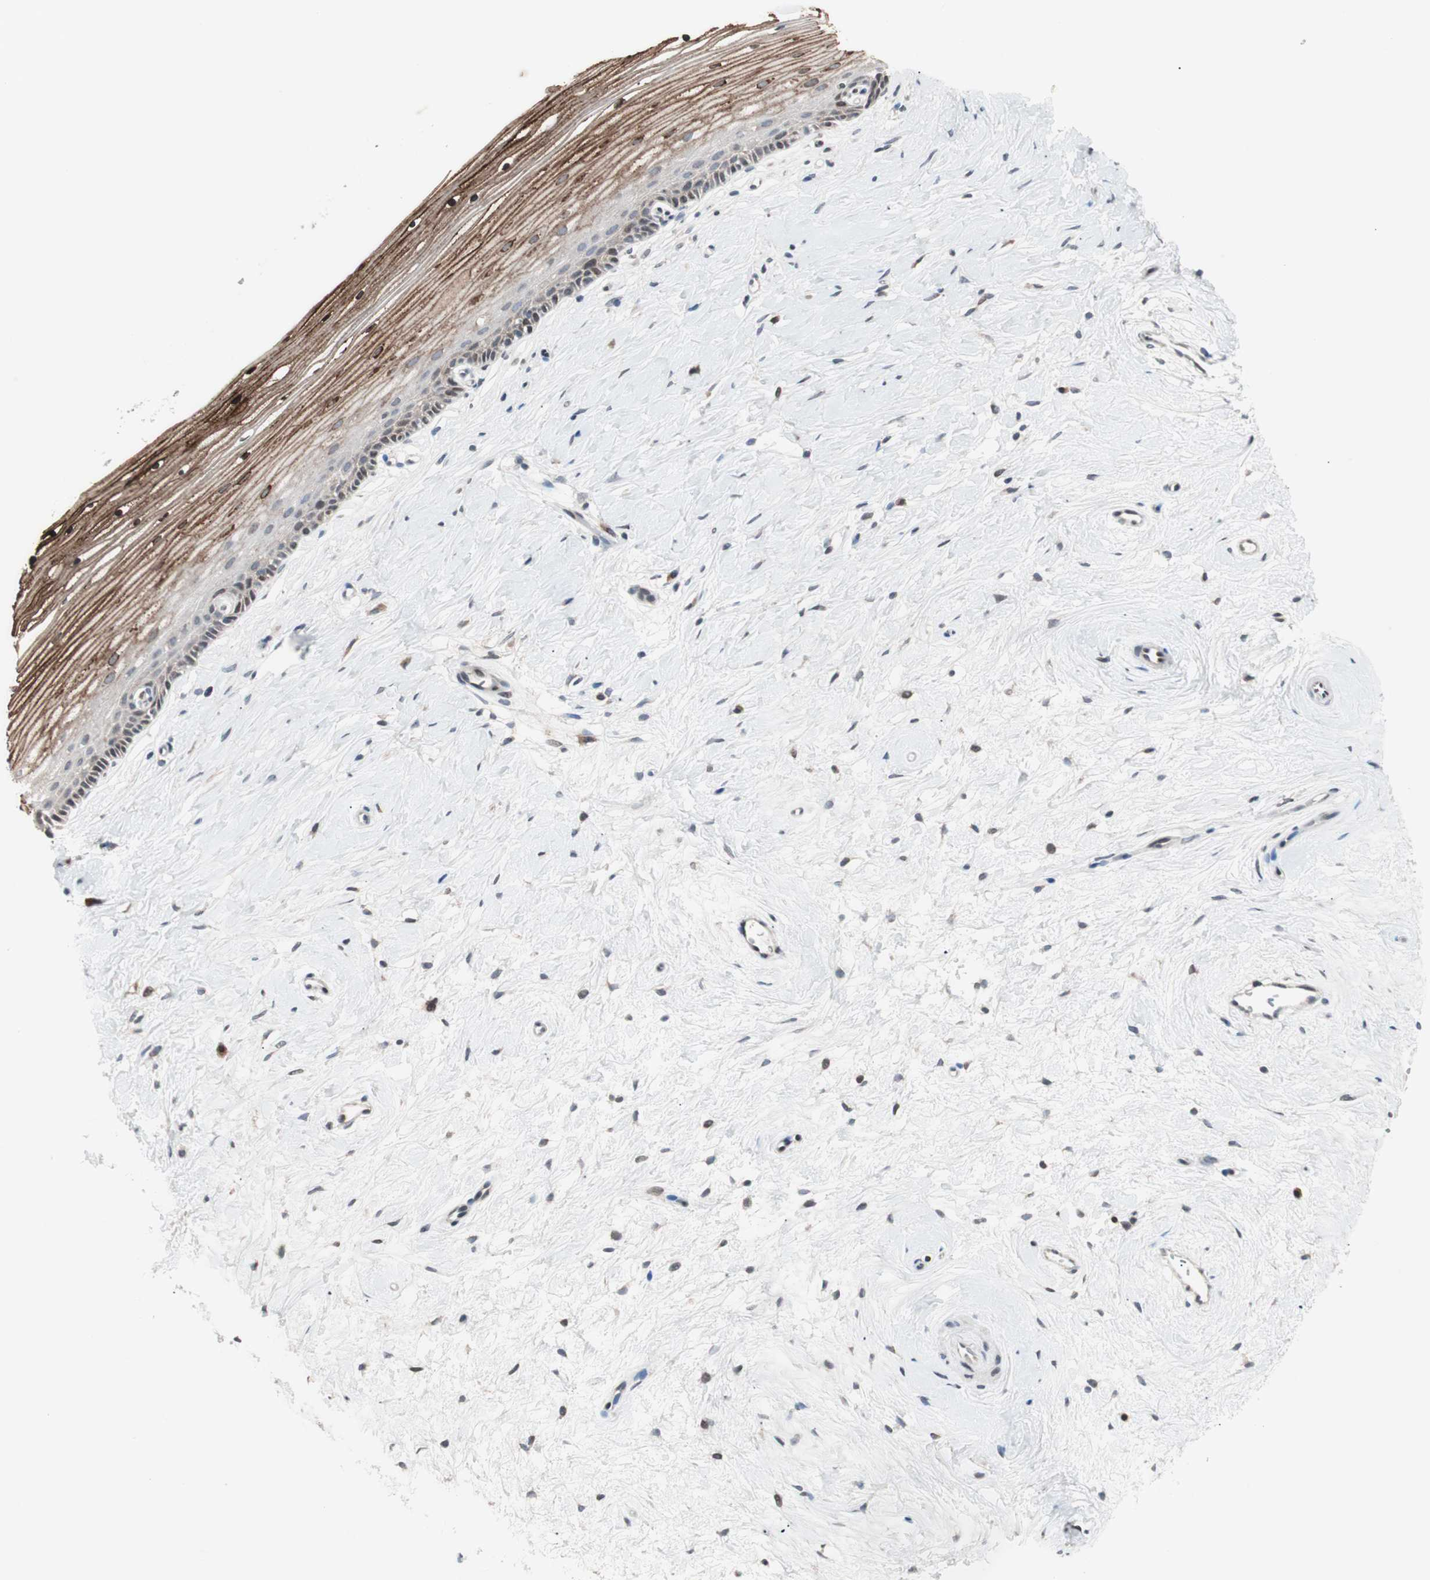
{"staining": {"intensity": "moderate", "quantity": "<25%", "location": "nuclear"}, "tissue": "cervix", "cell_type": "Glandular cells", "image_type": "normal", "snomed": [{"axis": "morphology", "description": "Normal tissue, NOS"}, {"axis": "topography", "description": "Cervix"}], "caption": "Human cervix stained with a brown dye shows moderate nuclear positive staining in approximately <25% of glandular cells.", "gene": "POLH", "patient": {"sex": "female", "age": 39}}